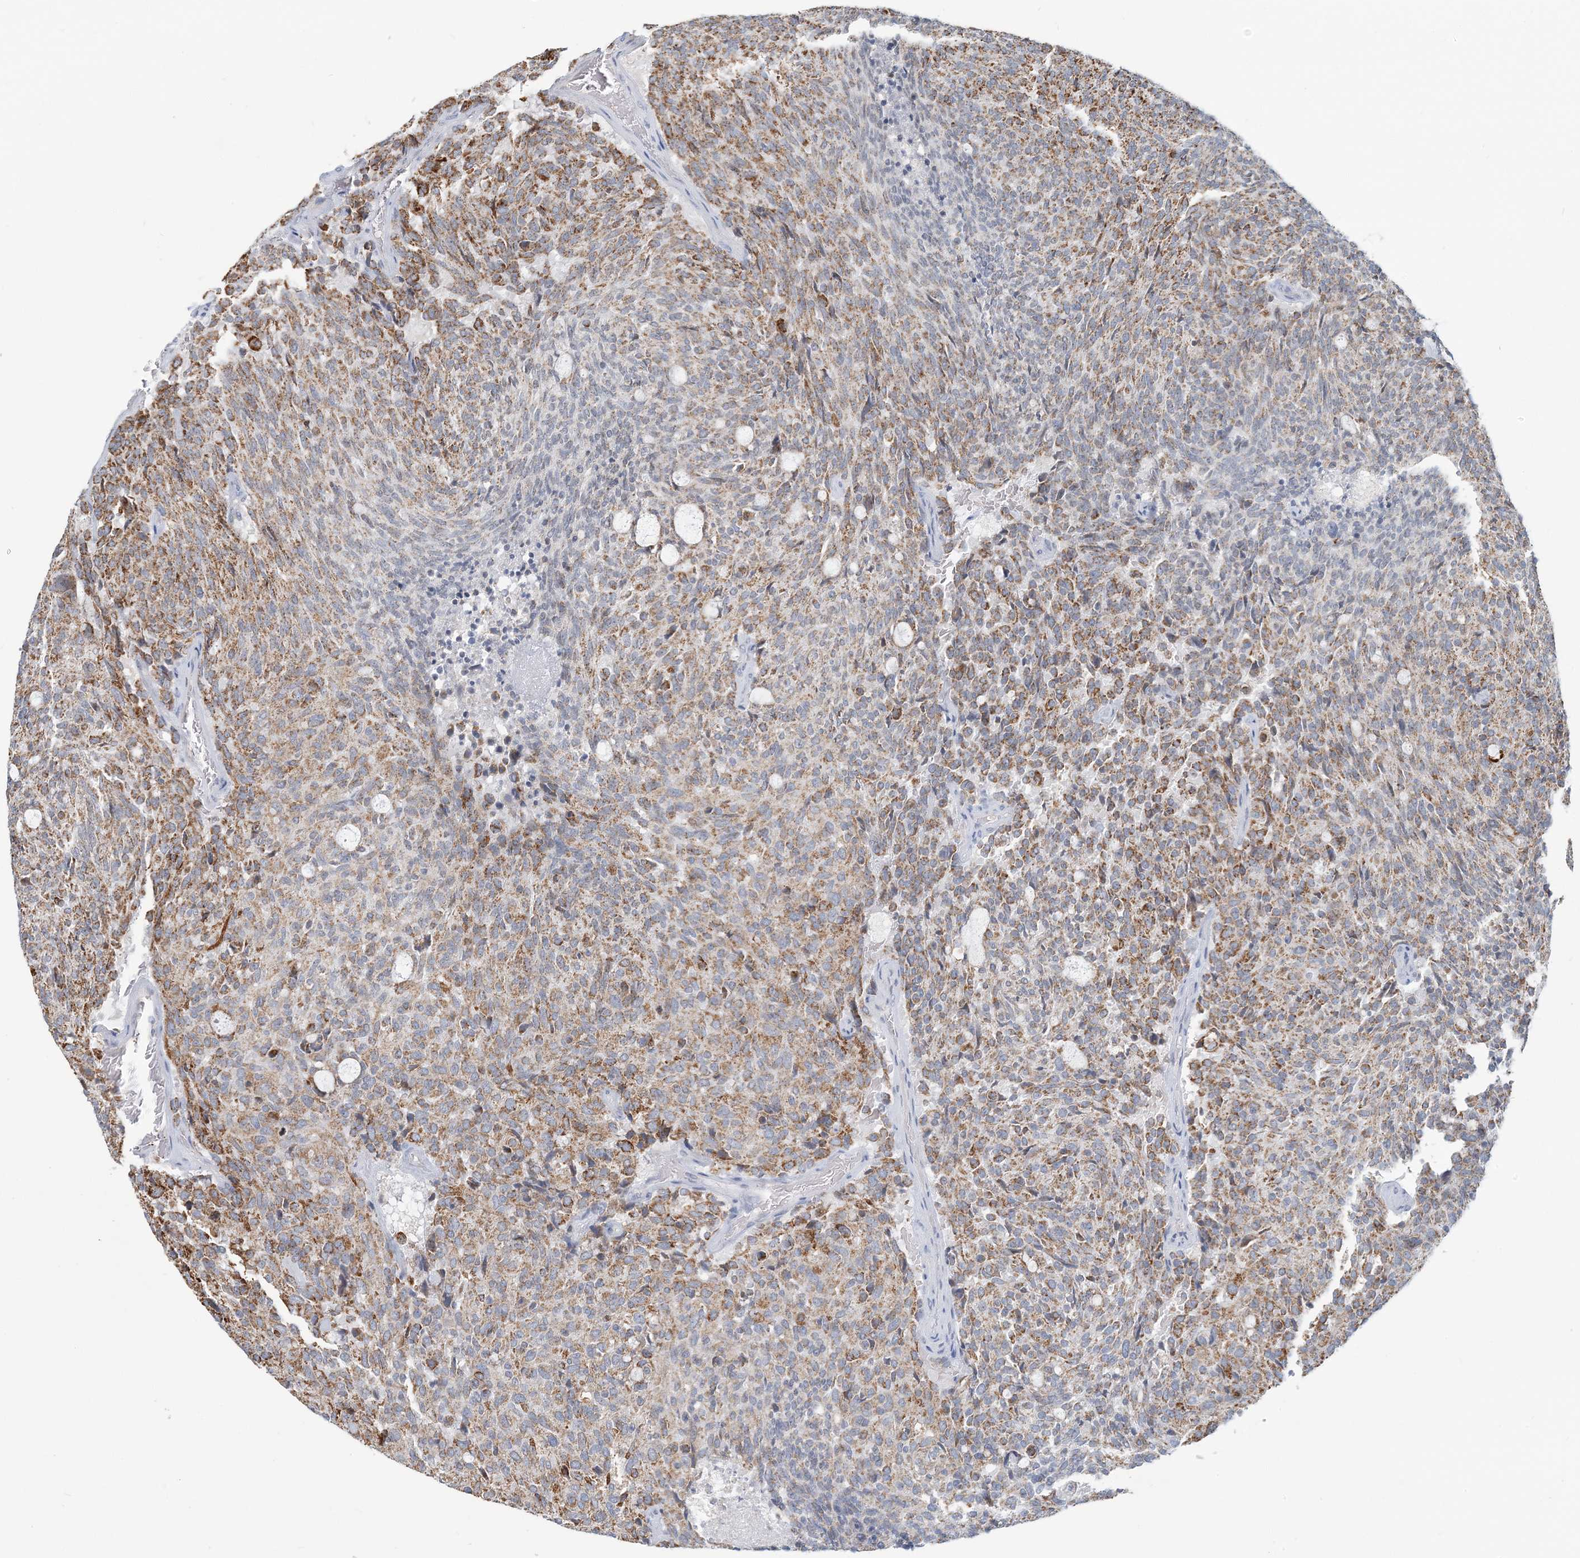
{"staining": {"intensity": "moderate", "quantity": ">75%", "location": "cytoplasmic/membranous"}, "tissue": "carcinoid", "cell_type": "Tumor cells", "image_type": "cancer", "snomed": [{"axis": "morphology", "description": "Carcinoid, malignant, NOS"}, {"axis": "topography", "description": "Pancreas"}], "caption": "The photomicrograph shows immunohistochemical staining of carcinoid. There is moderate cytoplasmic/membranous staining is identified in approximately >75% of tumor cells.", "gene": "BDH1", "patient": {"sex": "female", "age": 54}}